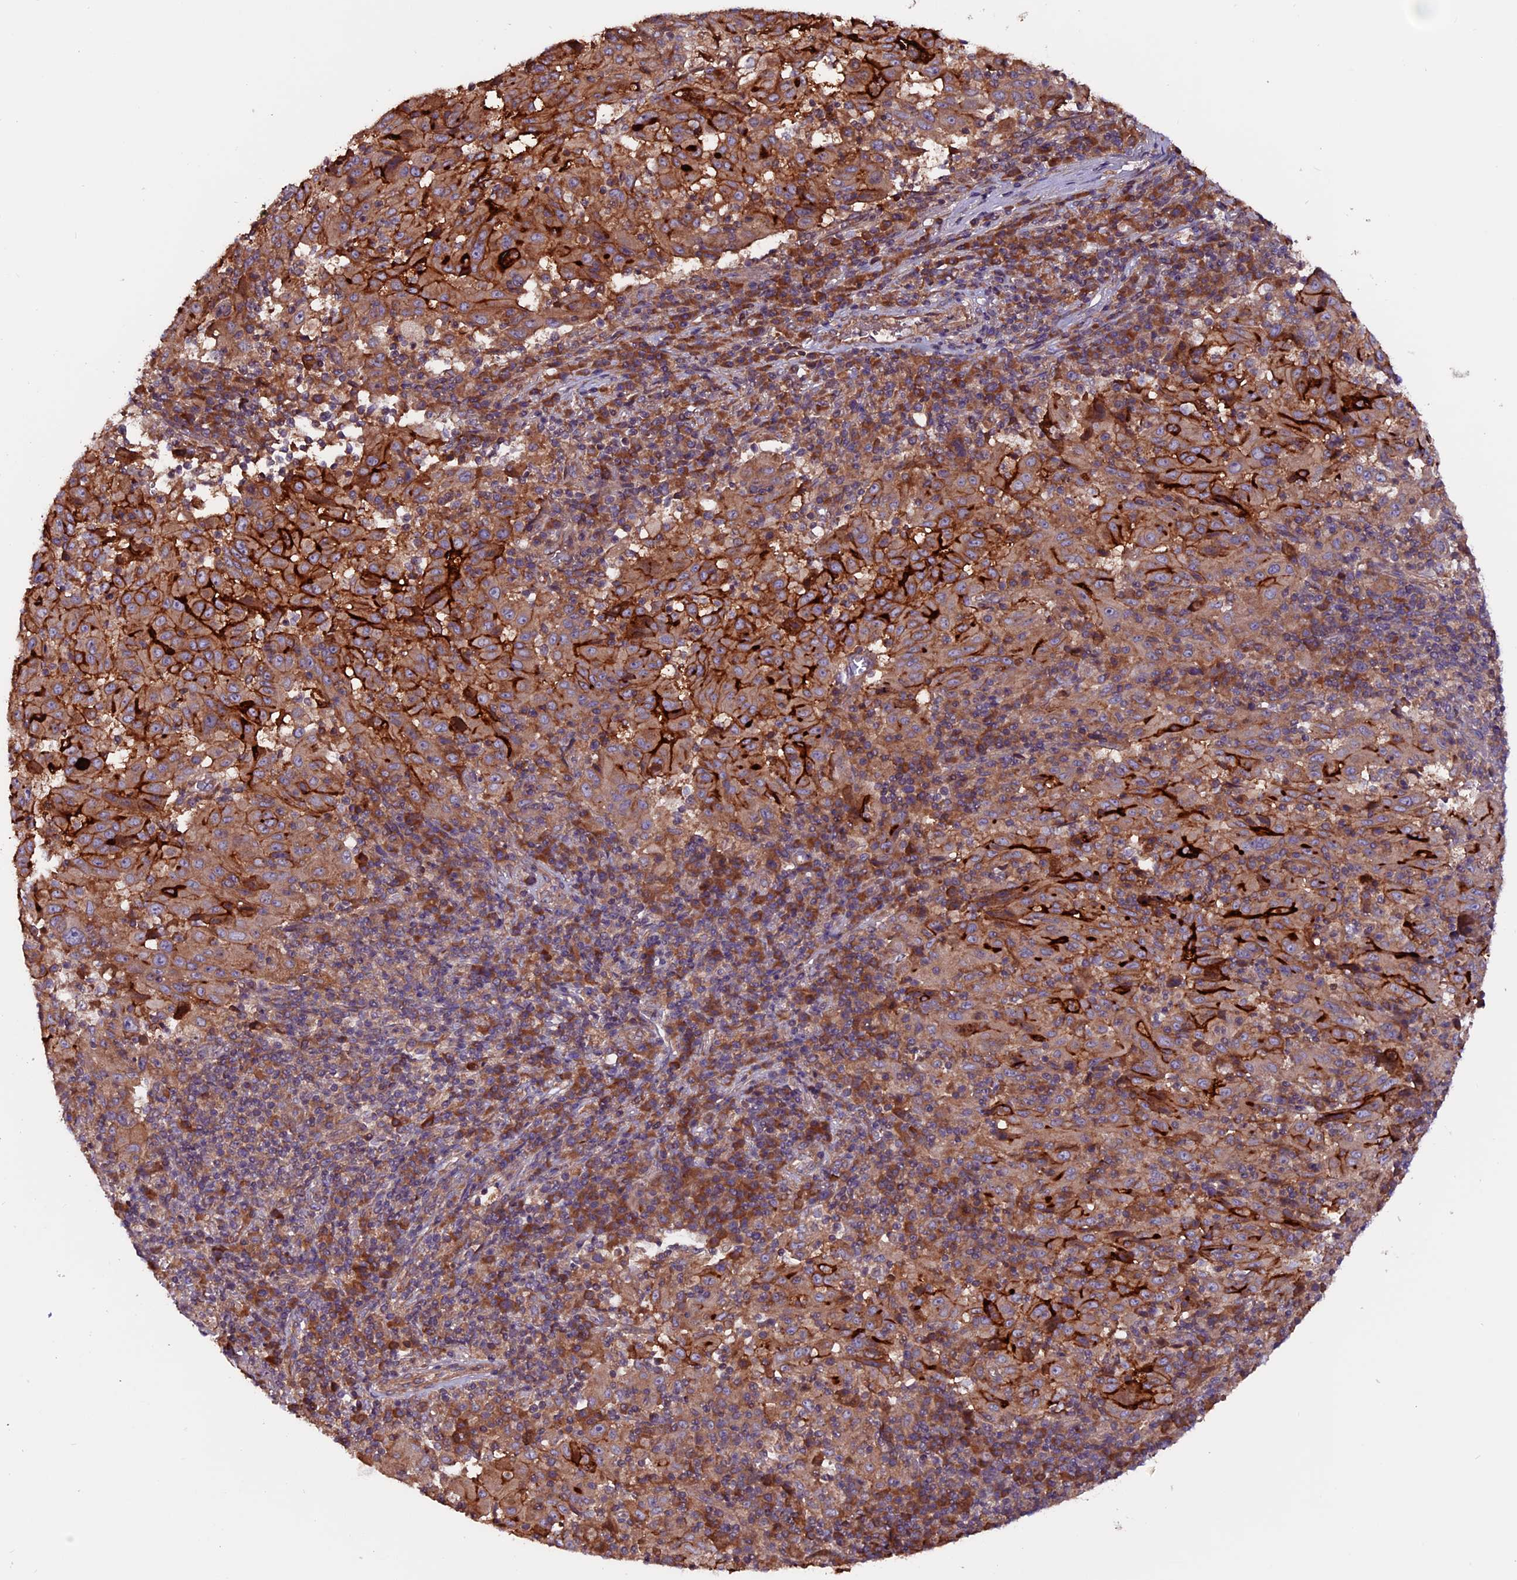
{"staining": {"intensity": "moderate", "quantity": ">75%", "location": "cytoplasmic/membranous"}, "tissue": "pancreatic cancer", "cell_type": "Tumor cells", "image_type": "cancer", "snomed": [{"axis": "morphology", "description": "Adenocarcinoma, NOS"}, {"axis": "topography", "description": "Pancreas"}], "caption": "Brown immunohistochemical staining in pancreatic cancer (adenocarcinoma) demonstrates moderate cytoplasmic/membranous expression in about >75% of tumor cells. The protein is stained brown, and the nuclei are stained in blue (DAB (3,3'-diaminobenzidine) IHC with brightfield microscopy, high magnification).", "gene": "ZNF598", "patient": {"sex": "male", "age": 63}}